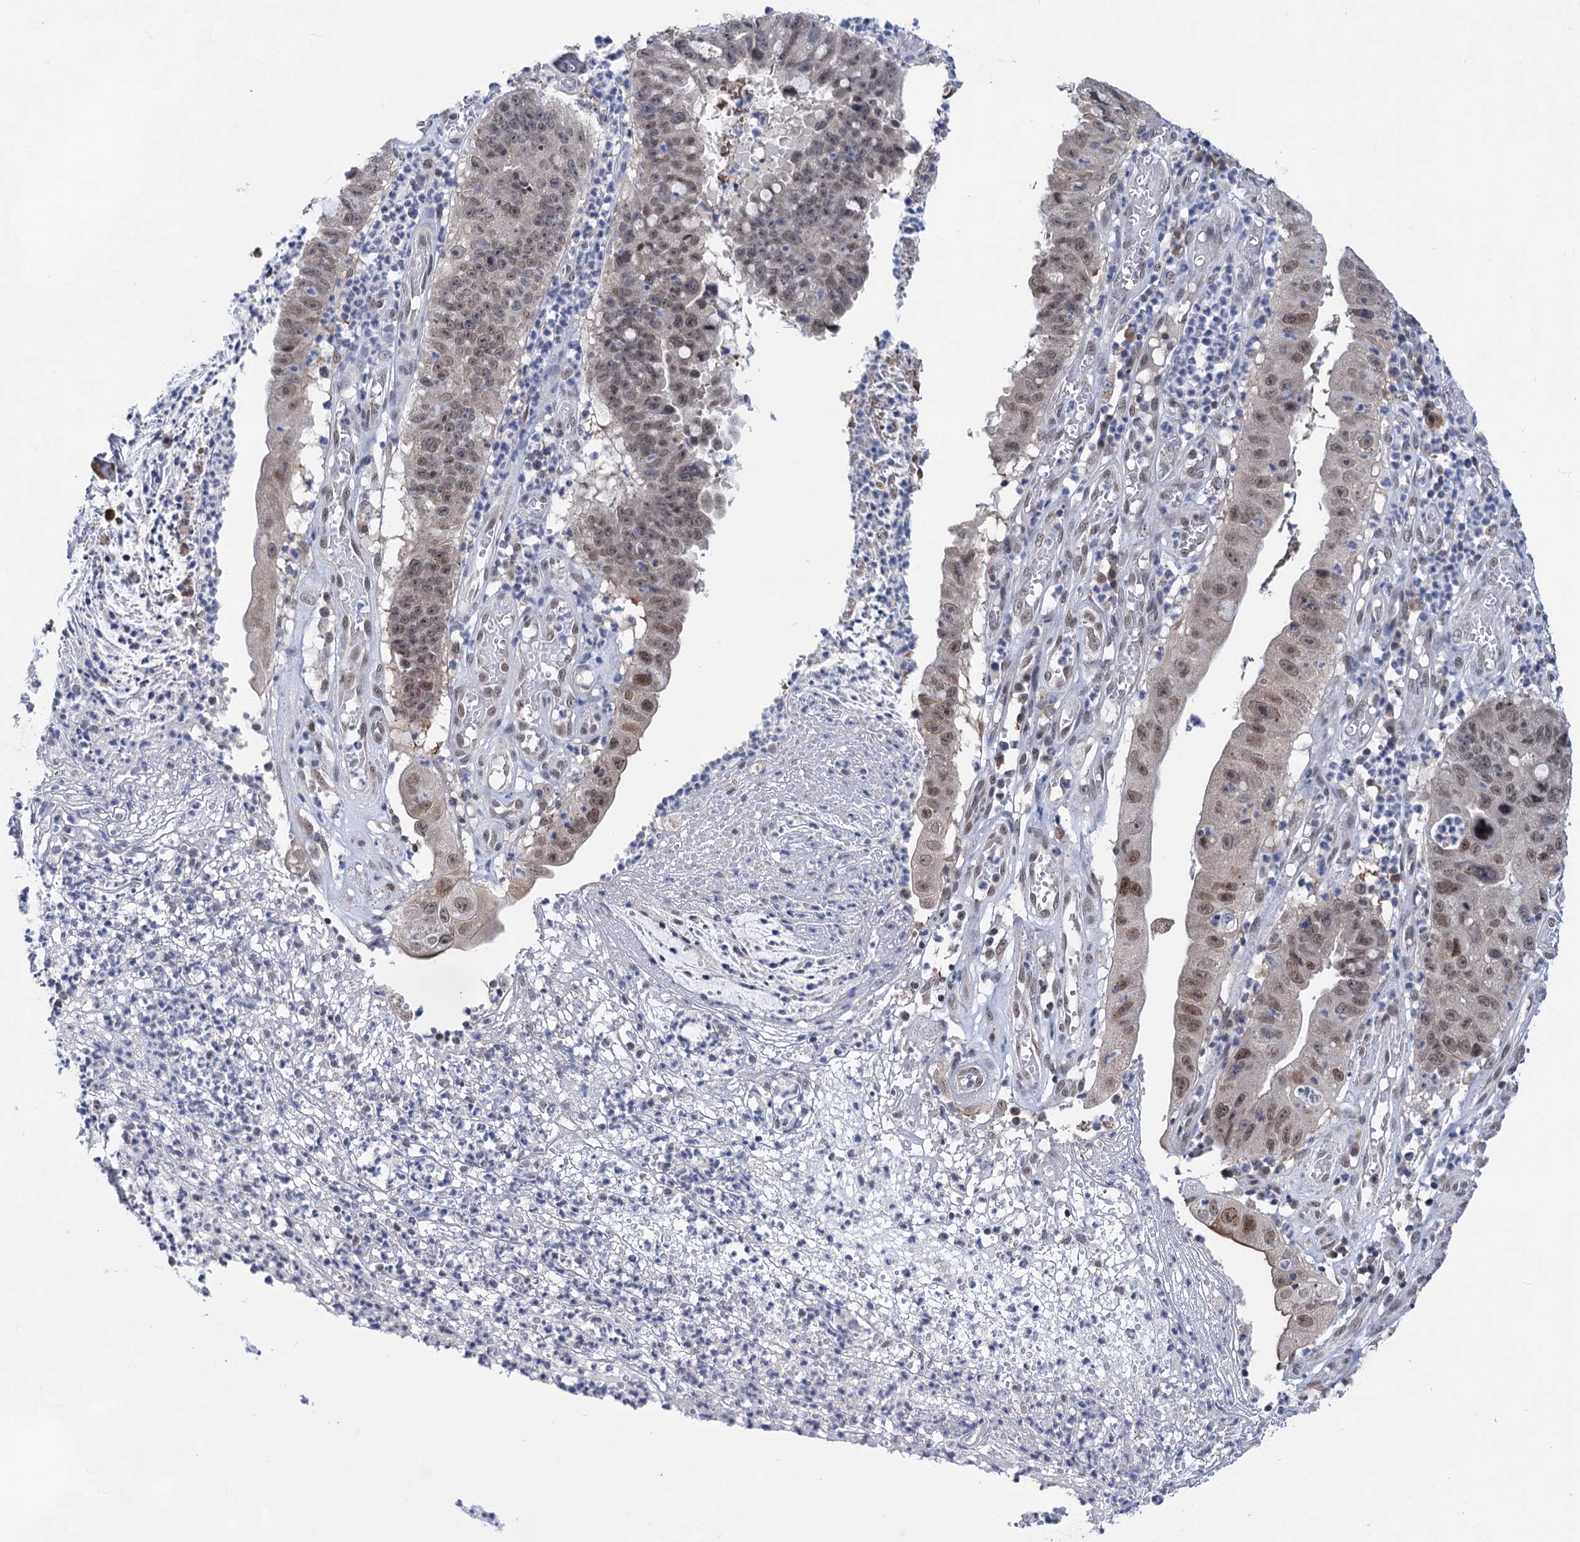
{"staining": {"intensity": "moderate", "quantity": "<25%", "location": "cytoplasmic/membranous,nuclear"}, "tissue": "stomach cancer", "cell_type": "Tumor cells", "image_type": "cancer", "snomed": [{"axis": "morphology", "description": "Adenocarcinoma, NOS"}, {"axis": "topography", "description": "Stomach"}], "caption": "This histopathology image demonstrates IHC staining of stomach adenocarcinoma, with low moderate cytoplasmic/membranous and nuclear staining in about <25% of tumor cells.", "gene": "TTC17", "patient": {"sex": "male", "age": 59}}